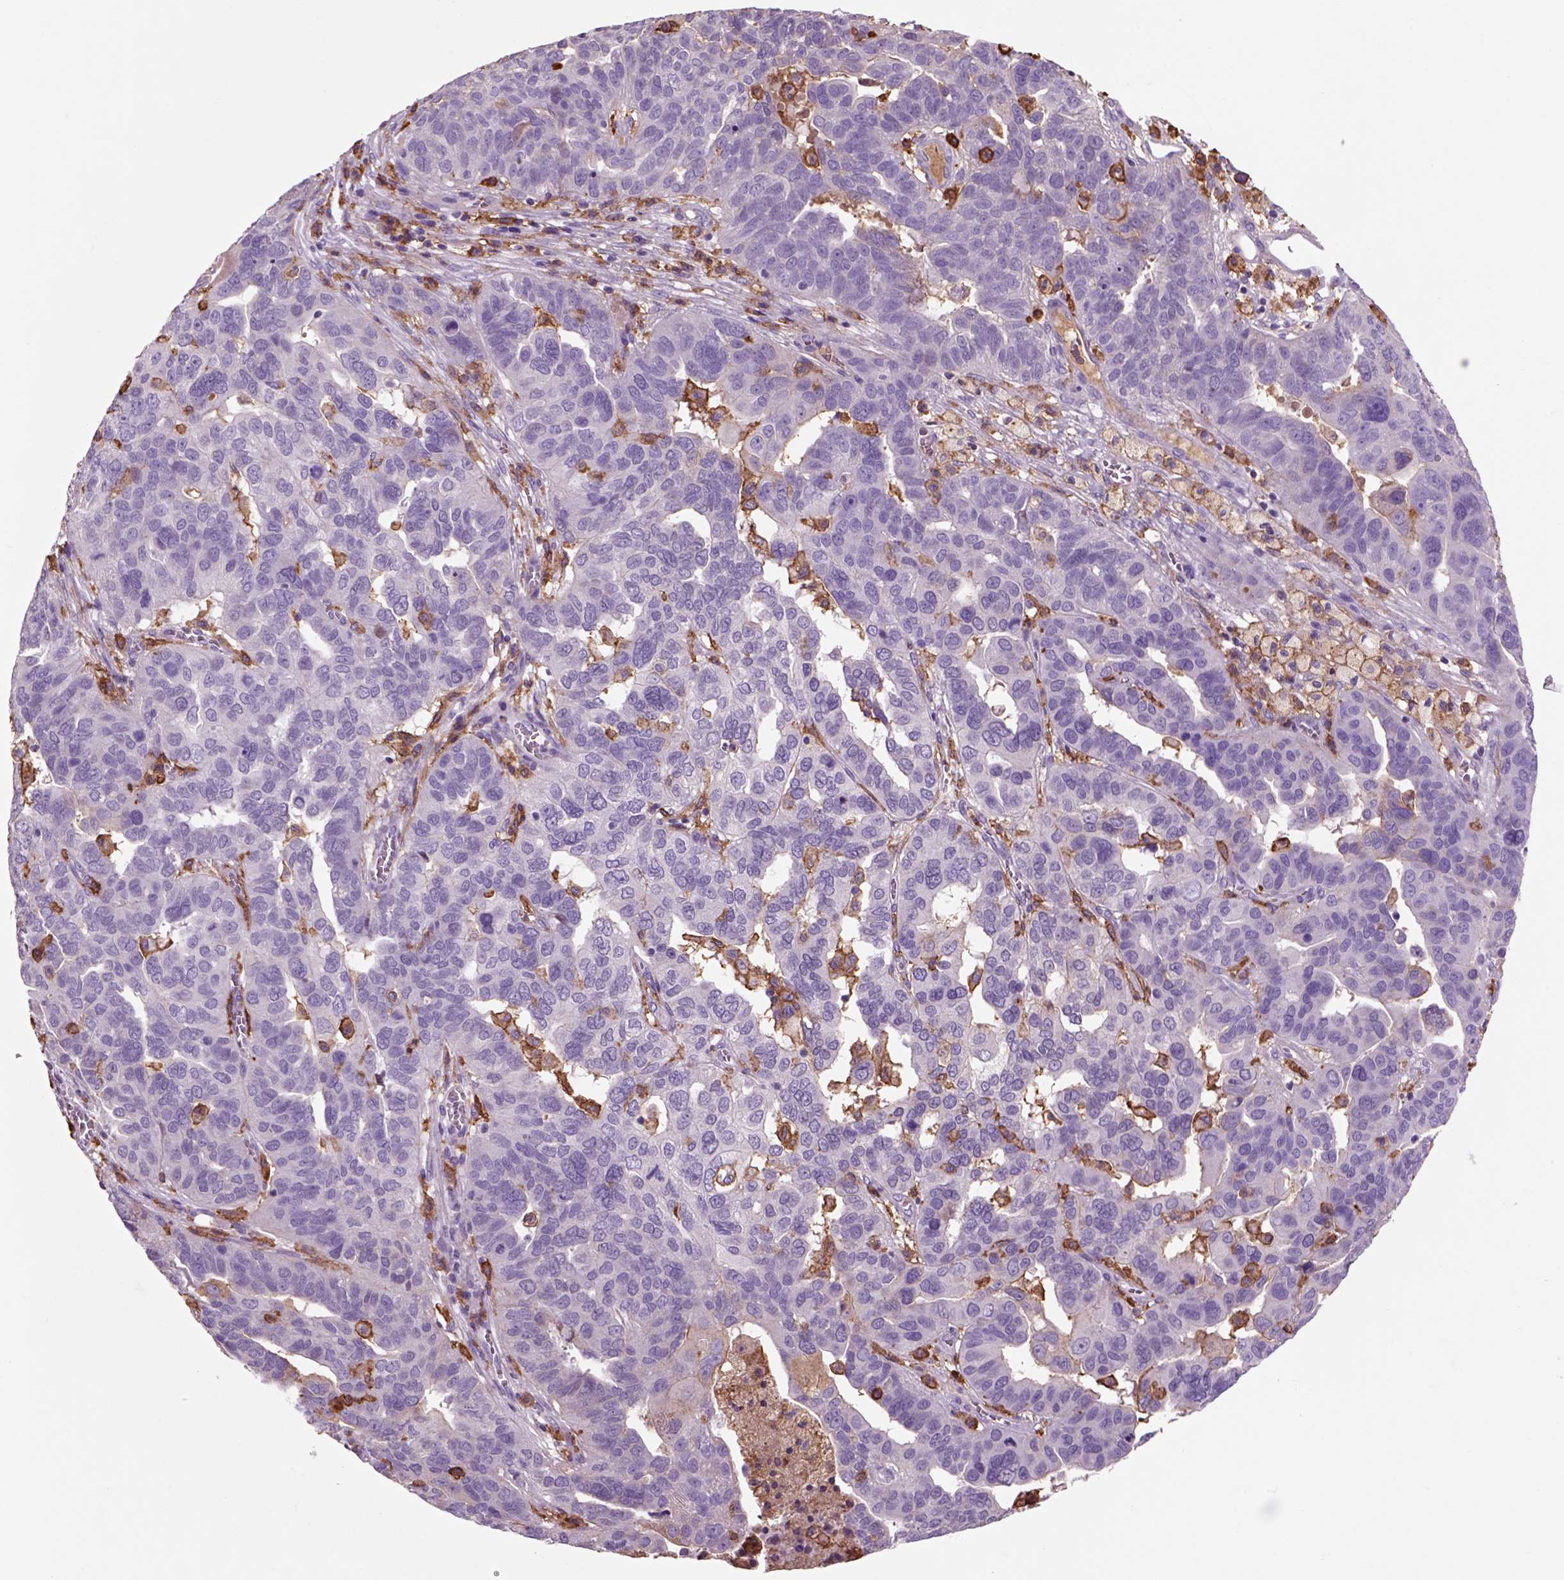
{"staining": {"intensity": "negative", "quantity": "none", "location": "none"}, "tissue": "ovarian cancer", "cell_type": "Tumor cells", "image_type": "cancer", "snomed": [{"axis": "morphology", "description": "Carcinoma, endometroid"}, {"axis": "topography", "description": "Soft tissue"}, {"axis": "topography", "description": "Ovary"}], "caption": "Photomicrograph shows no protein positivity in tumor cells of ovarian cancer tissue.", "gene": "CD14", "patient": {"sex": "female", "age": 52}}